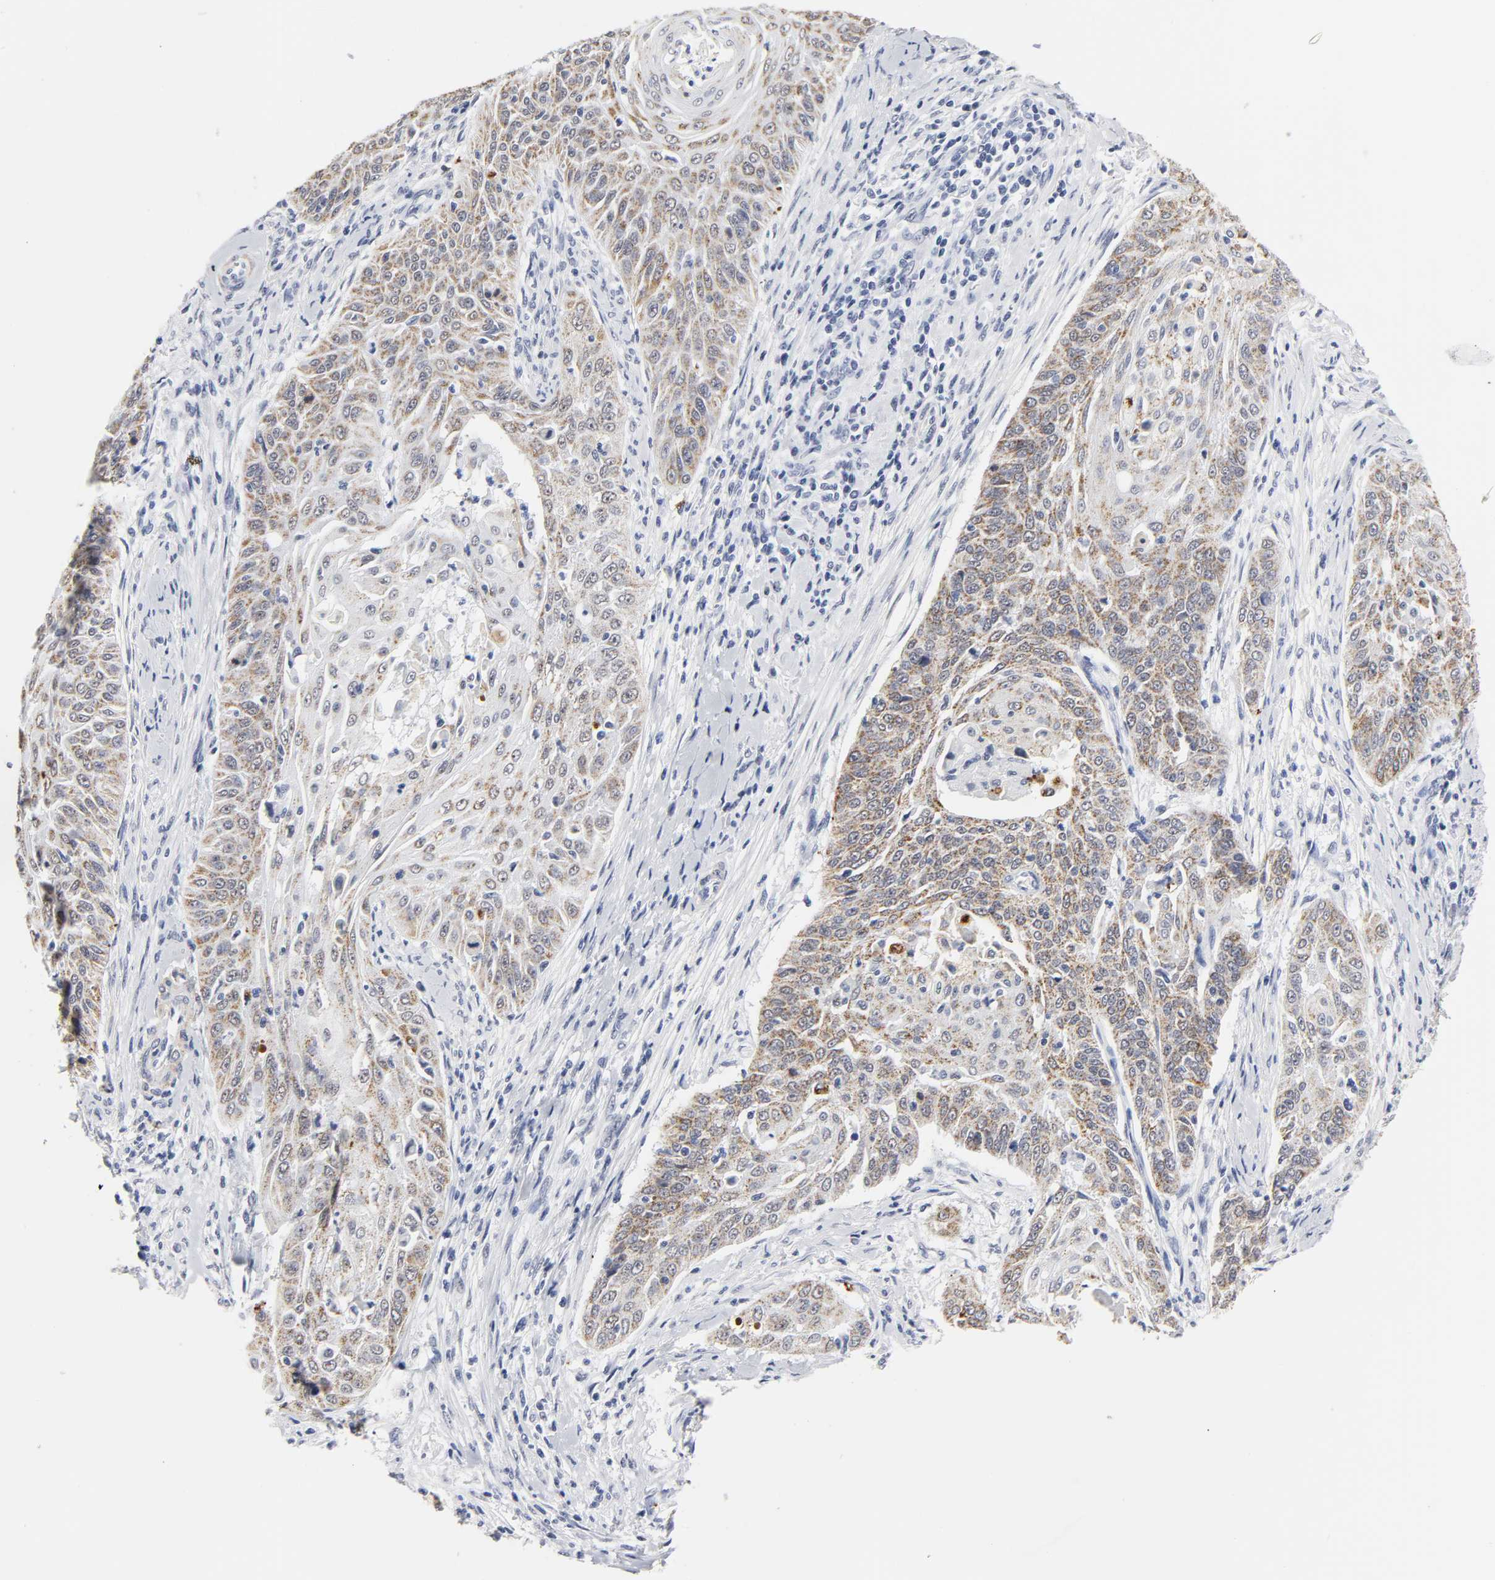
{"staining": {"intensity": "moderate", "quantity": ">75%", "location": "cytoplasmic/membranous"}, "tissue": "cervical cancer", "cell_type": "Tumor cells", "image_type": "cancer", "snomed": [{"axis": "morphology", "description": "Squamous cell carcinoma, NOS"}, {"axis": "topography", "description": "Cervix"}], "caption": "This is an image of immunohistochemistry (IHC) staining of squamous cell carcinoma (cervical), which shows moderate positivity in the cytoplasmic/membranous of tumor cells.", "gene": "GRHL2", "patient": {"sex": "female", "age": 33}}